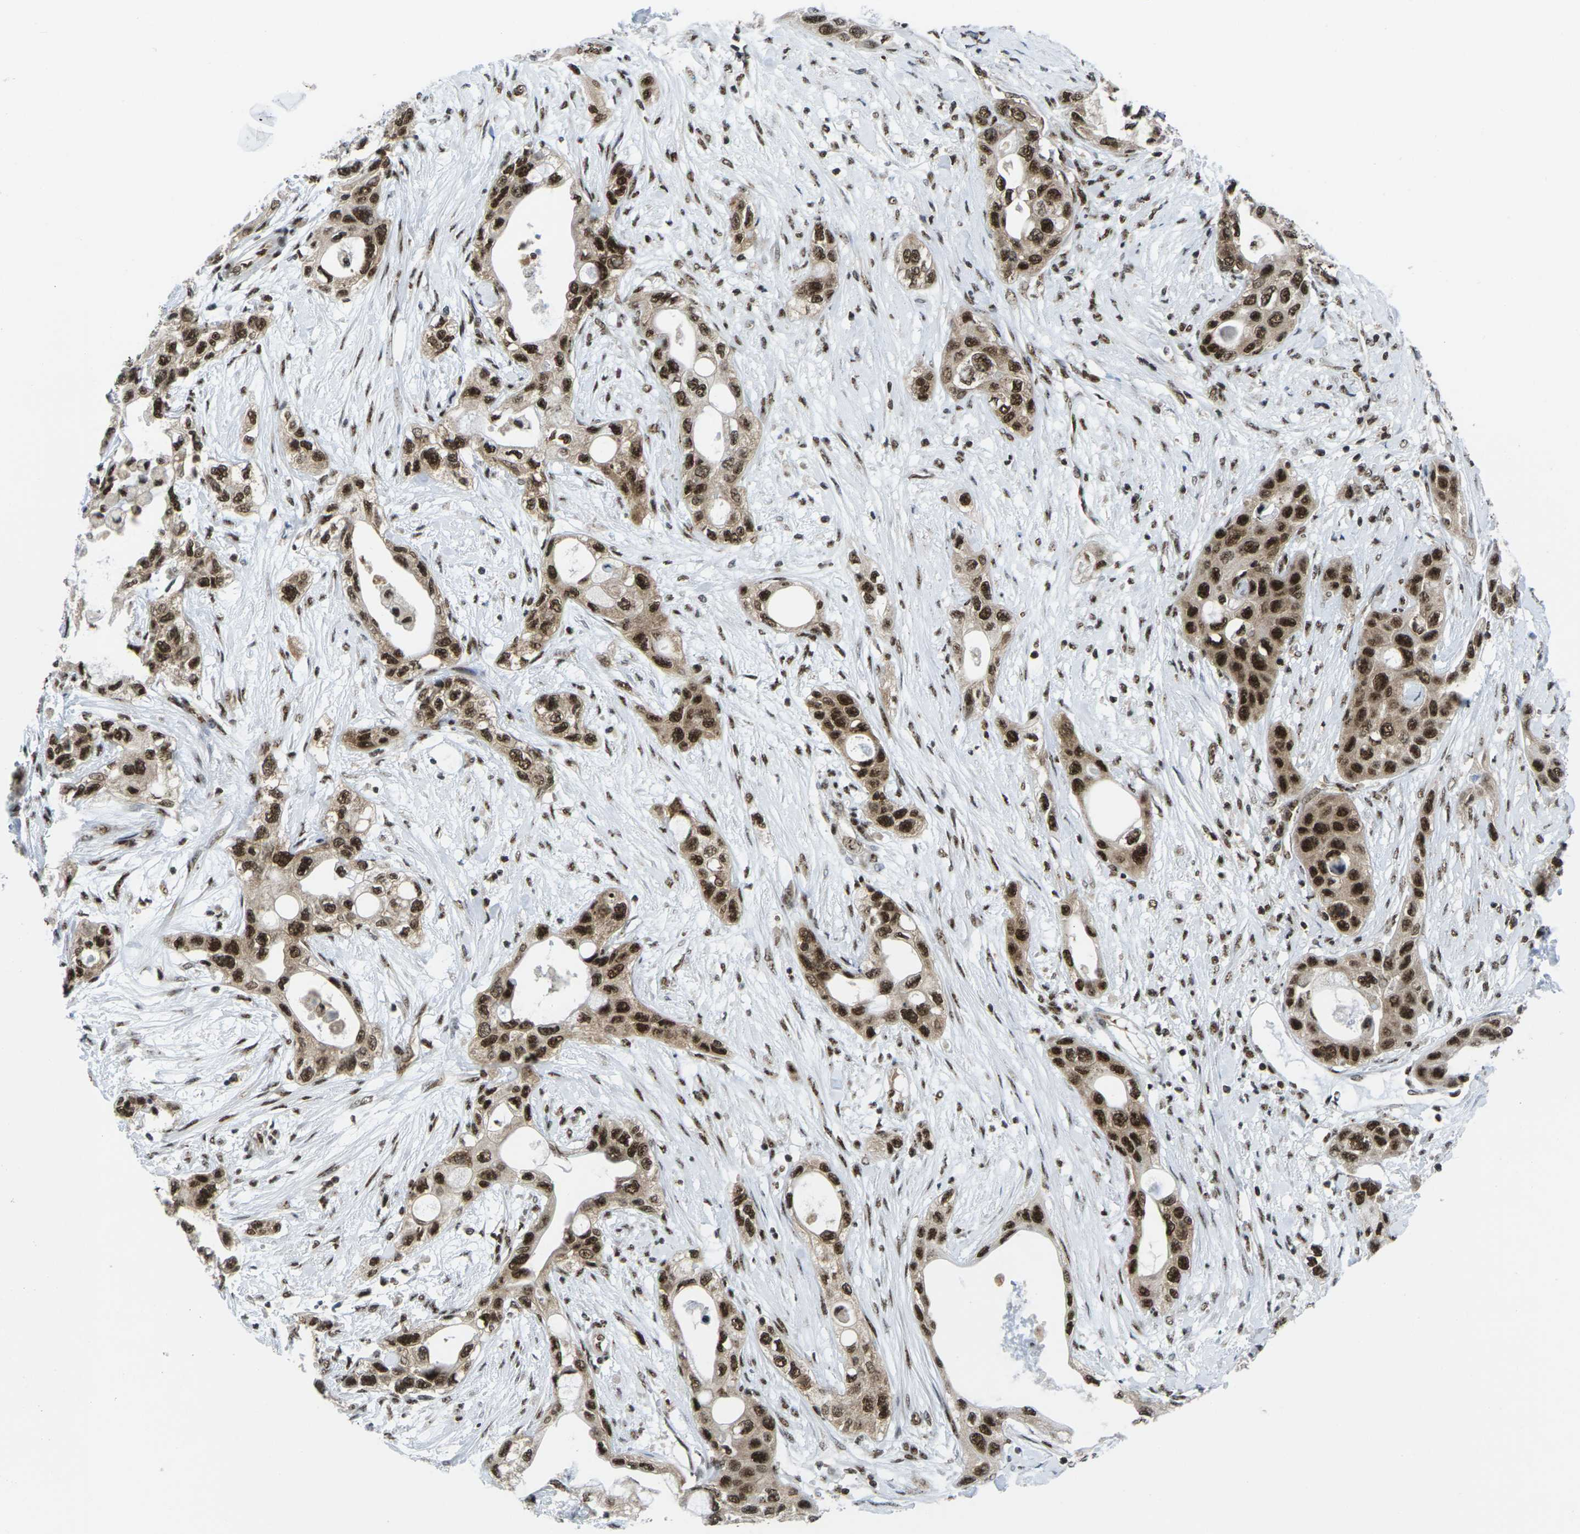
{"staining": {"intensity": "strong", "quantity": ">75%", "location": "nuclear"}, "tissue": "pancreatic cancer", "cell_type": "Tumor cells", "image_type": "cancer", "snomed": [{"axis": "morphology", "description": "Adenocarcinoma, NOS"}, {"axis": "topography", "description": "Pancreas"}], "caption": "Immunohistochemistry micrograph of neoplastic tissue: pancreatic cancer stained using IHC shows high levels of strong protein expression localized specifically in the nuclear of tumor cells, appearing as a nuclear brown color.", "gene": "MAGOH", "patient": {"sex": "female", "age": 70}}